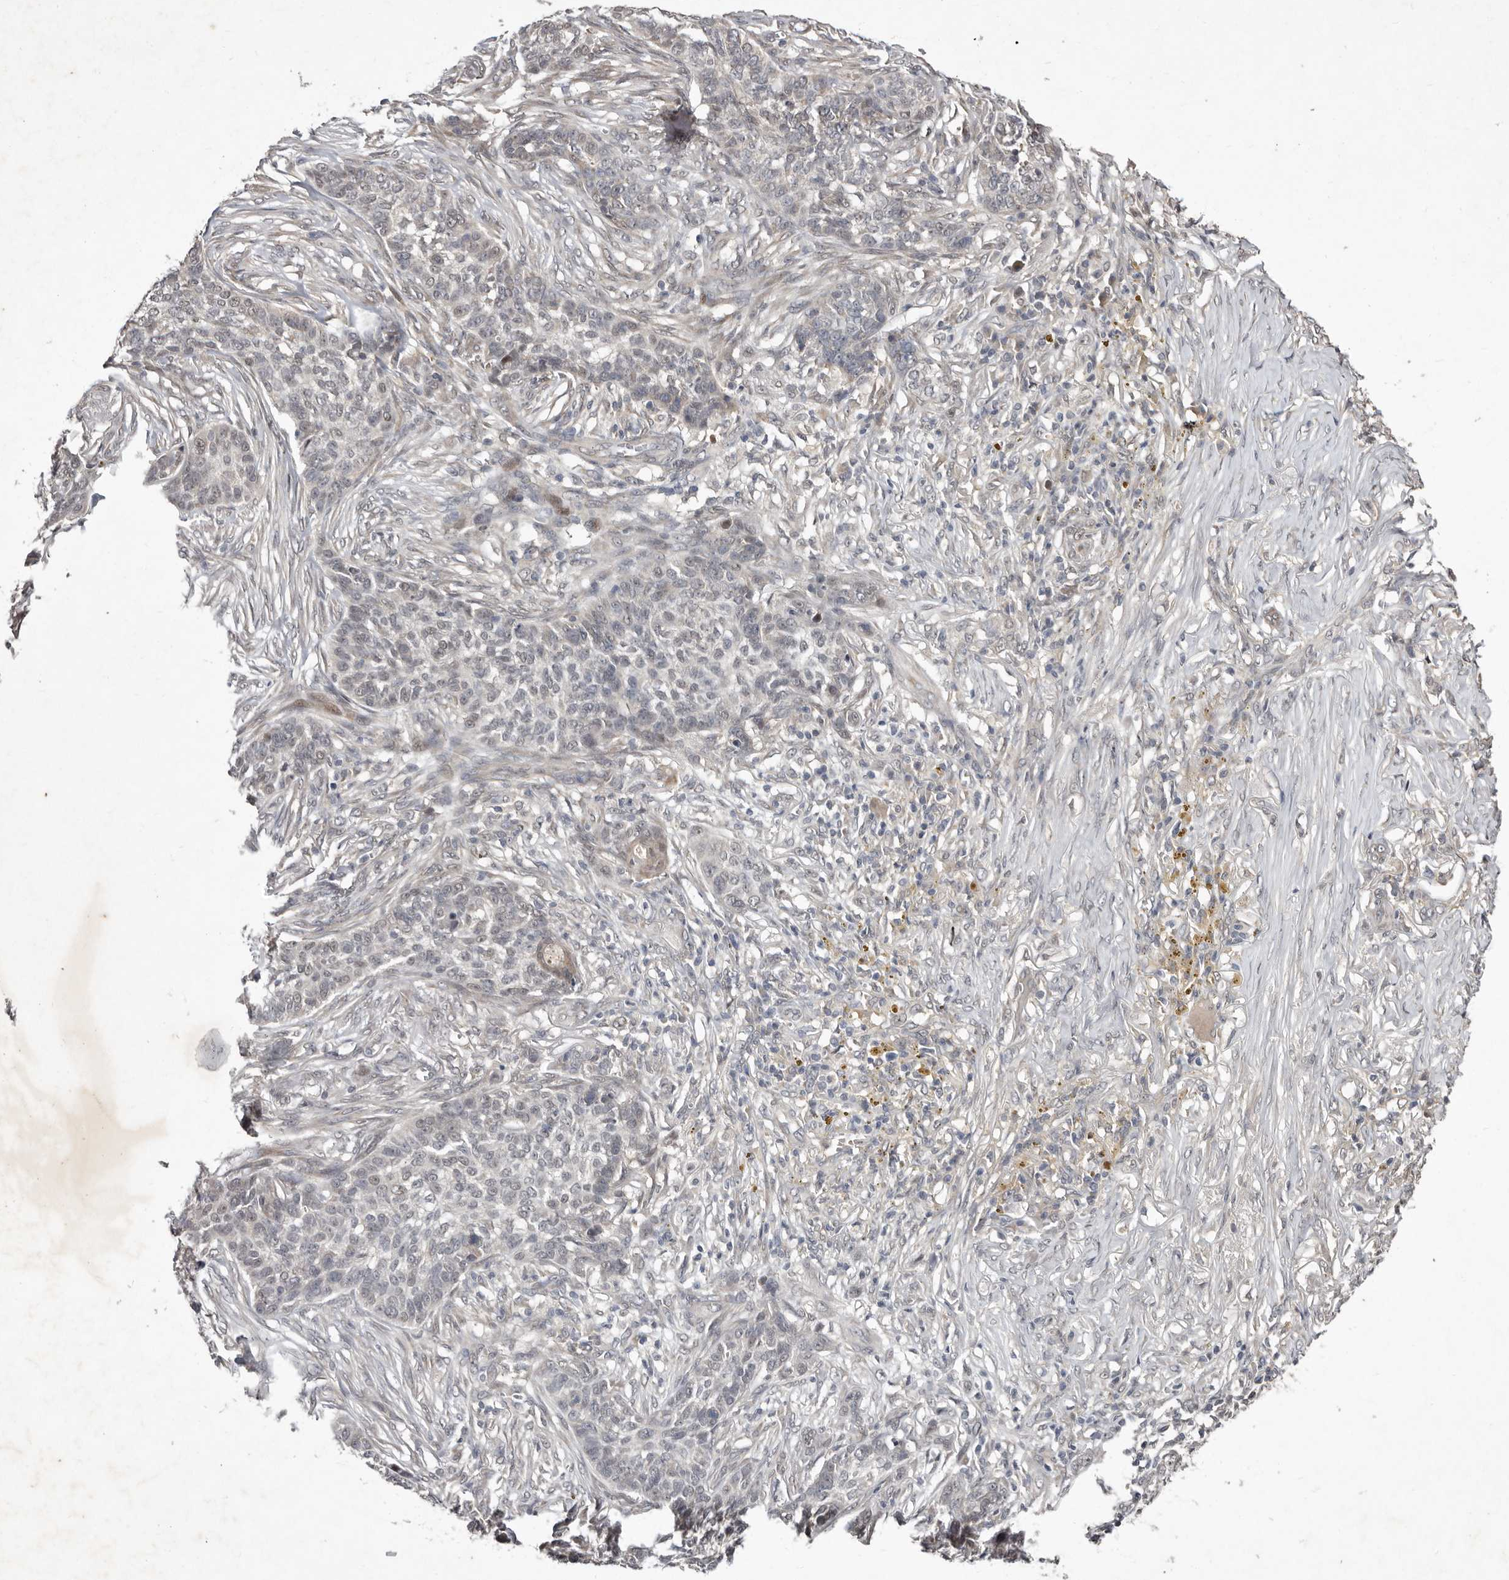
{"staining": {"intensity": "weak", "quantity": "25%-75%", "location": "cytoplasmic/membranous,nuclear"}, "tissue": "skin cancer", "cell_type": "Tumor cells", "image_type": "cancer", "snomed": [{"axis": "morphology", "description": "Basal cell carcinoma"}, {"axis": "topography", "description": "Skin"}], "caption": "Human skin cancer (basal cell carcinoma) stained for a protein (brown) shows weak cytoplasmic/membranous and nuclear positive staining in about 25%-75% of tumor cells.", "gene": "ABL1", "patient": {"sex": "male", "age": 85}}